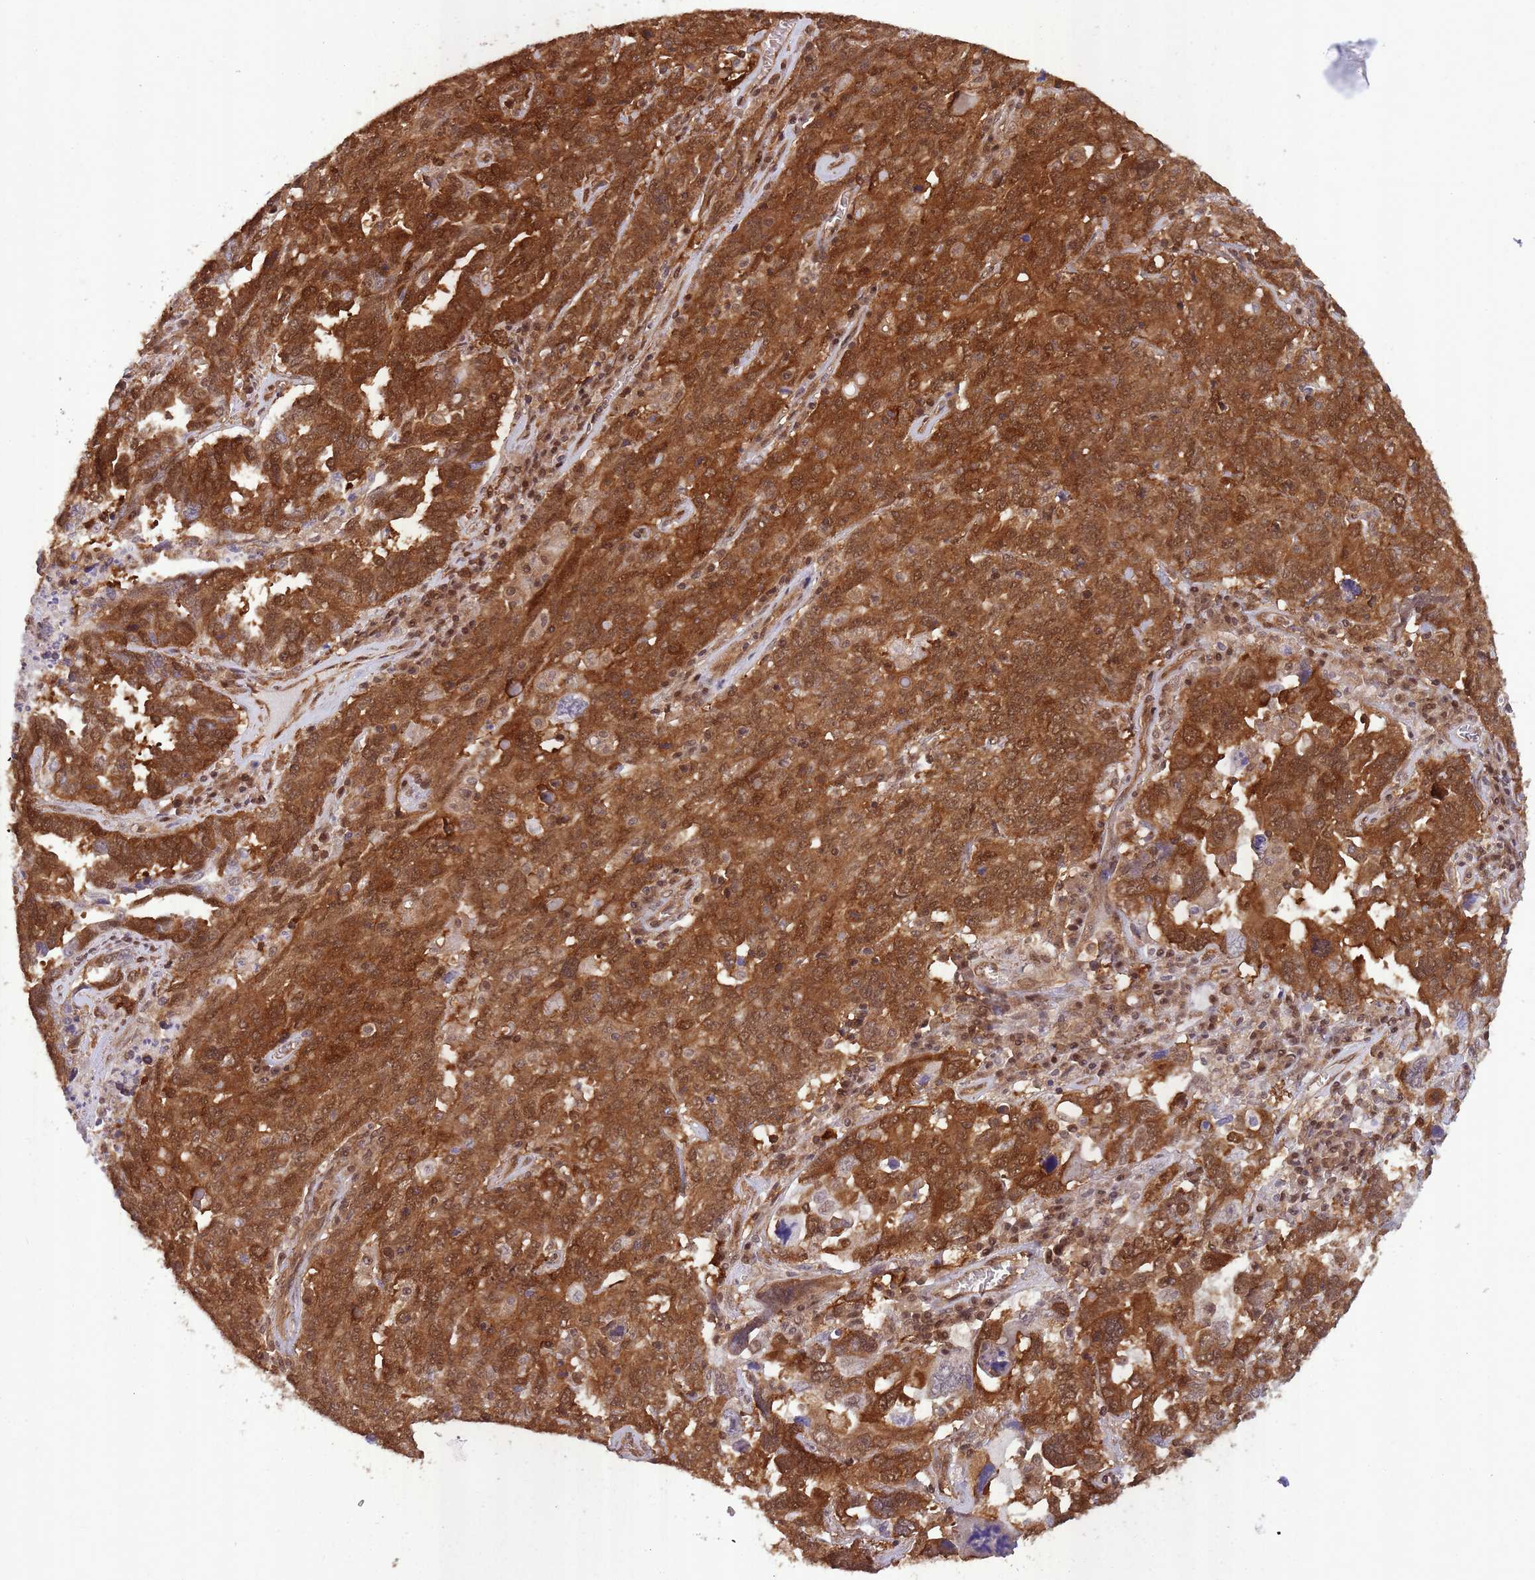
{"staining": {"intensity": "moderate", "quantity": ">75%", "location": "cytoplasmic/membranous,nuclear"}, "tissue": "ovarian cancer", "cell_type": "Tumor cells", "image_type": "cancer", "snomed": [{"axis": "morphology", "description": "Carcinoma, endometroid"}, {"axis": "topography", "description": "Ovary"}], "caption": "Protein staining by immunohistochemistry (IHC) shows moderate cytoplasmic/membranous and nuclear staining in approximately >75% of tumor cells in ovarian endometroid carcinoma. Nuclei are stained in blue.", "gene": "PPP6R3", "patient": {"sex": "female", "age": 62}}